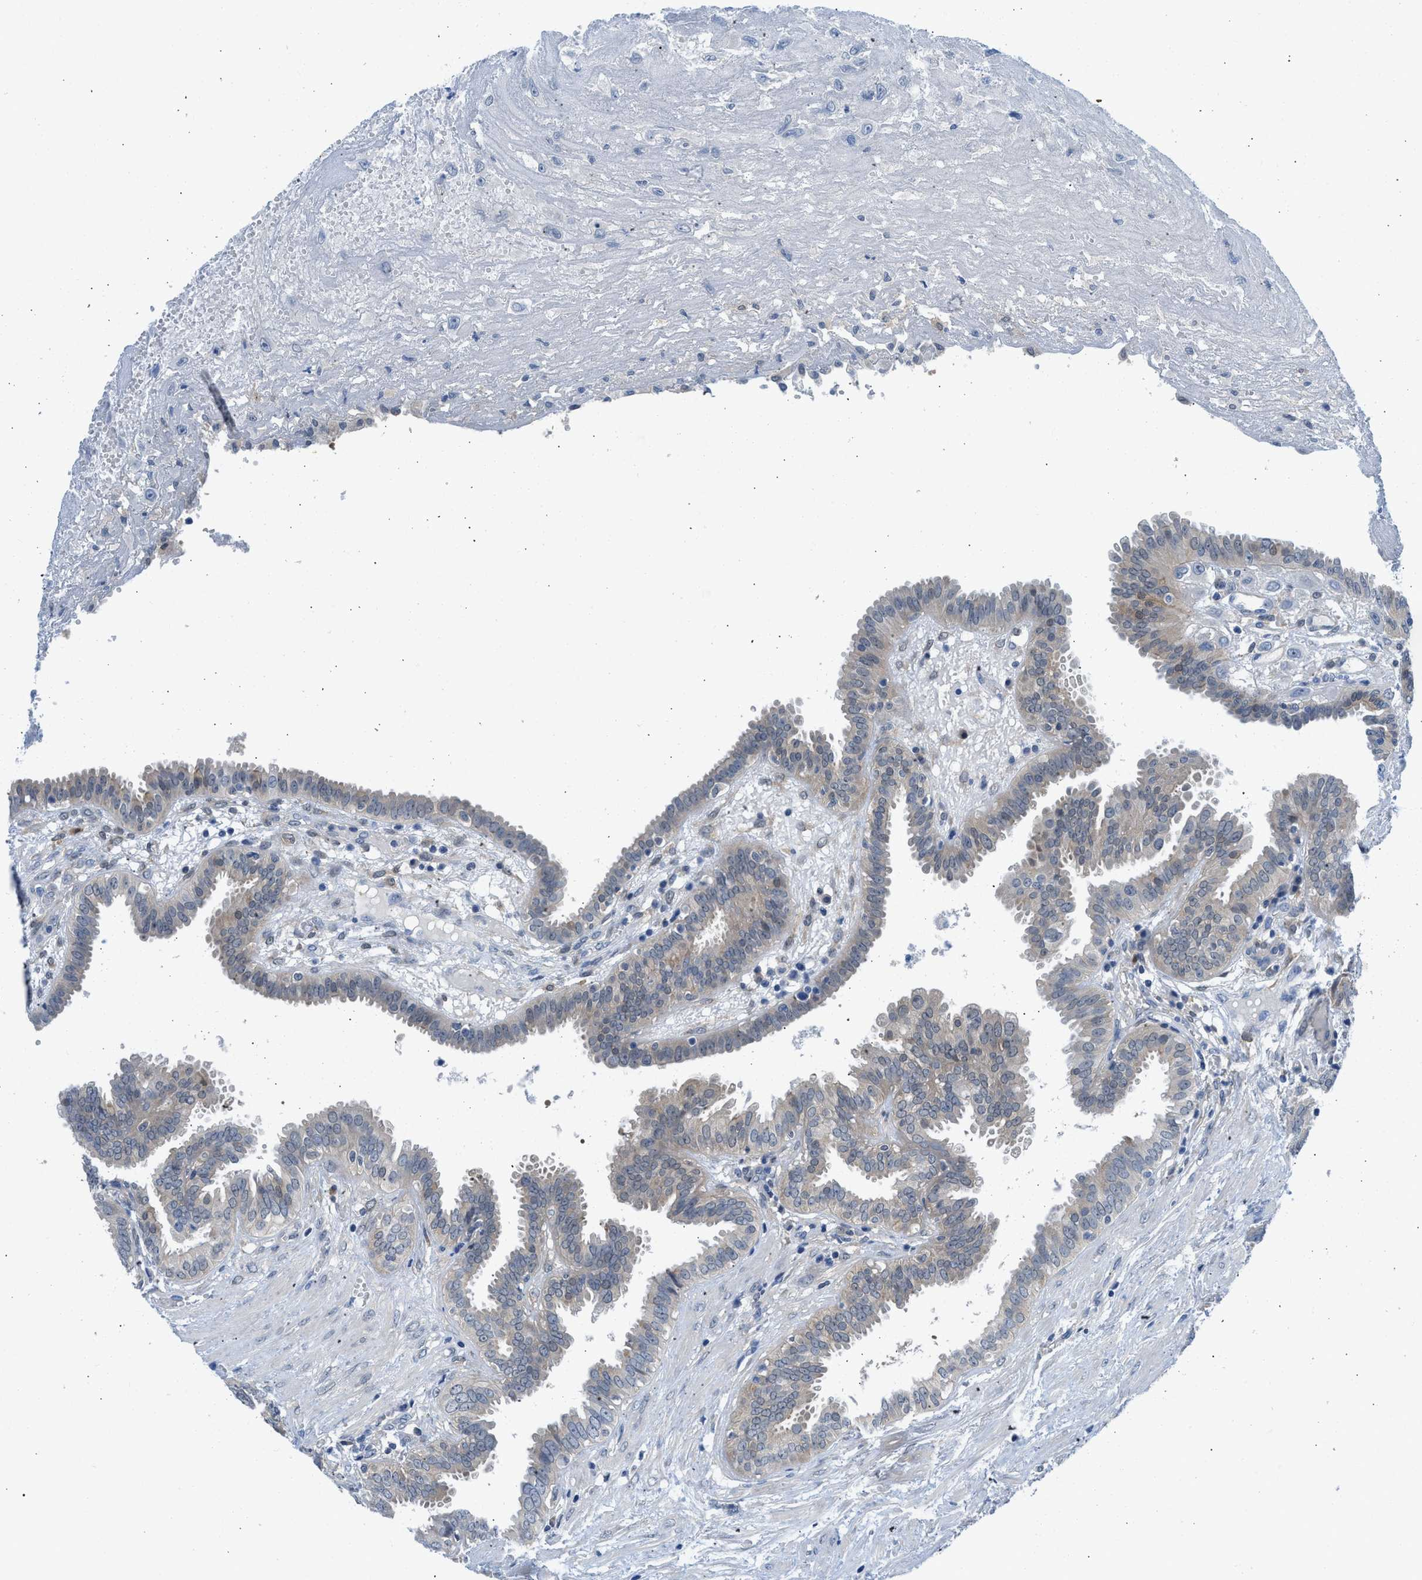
{"staining": {"intensity": "weak", "quantity": "25%-75%", "location": "cytoplasmic/membranous"}, "tissue": "fallopian tube", "cell_type": "Glandular cells", "image_type": "normal", "snomed": [{"axis": "morphology", "description": "Normal tissue, NOS"}, {"axis": "topography", "description": "Fallopian tube"}, {"axis": "topography", "description": "Placenta"}], "caption": "Immunohistochemical staining of benign fallopian tube exhibits weak cytoplasmic/membranous protein expression in about 25%-75% of glandular cells.", "gene": "CBR1", "patient": {"sex": "female", "age": 32}}